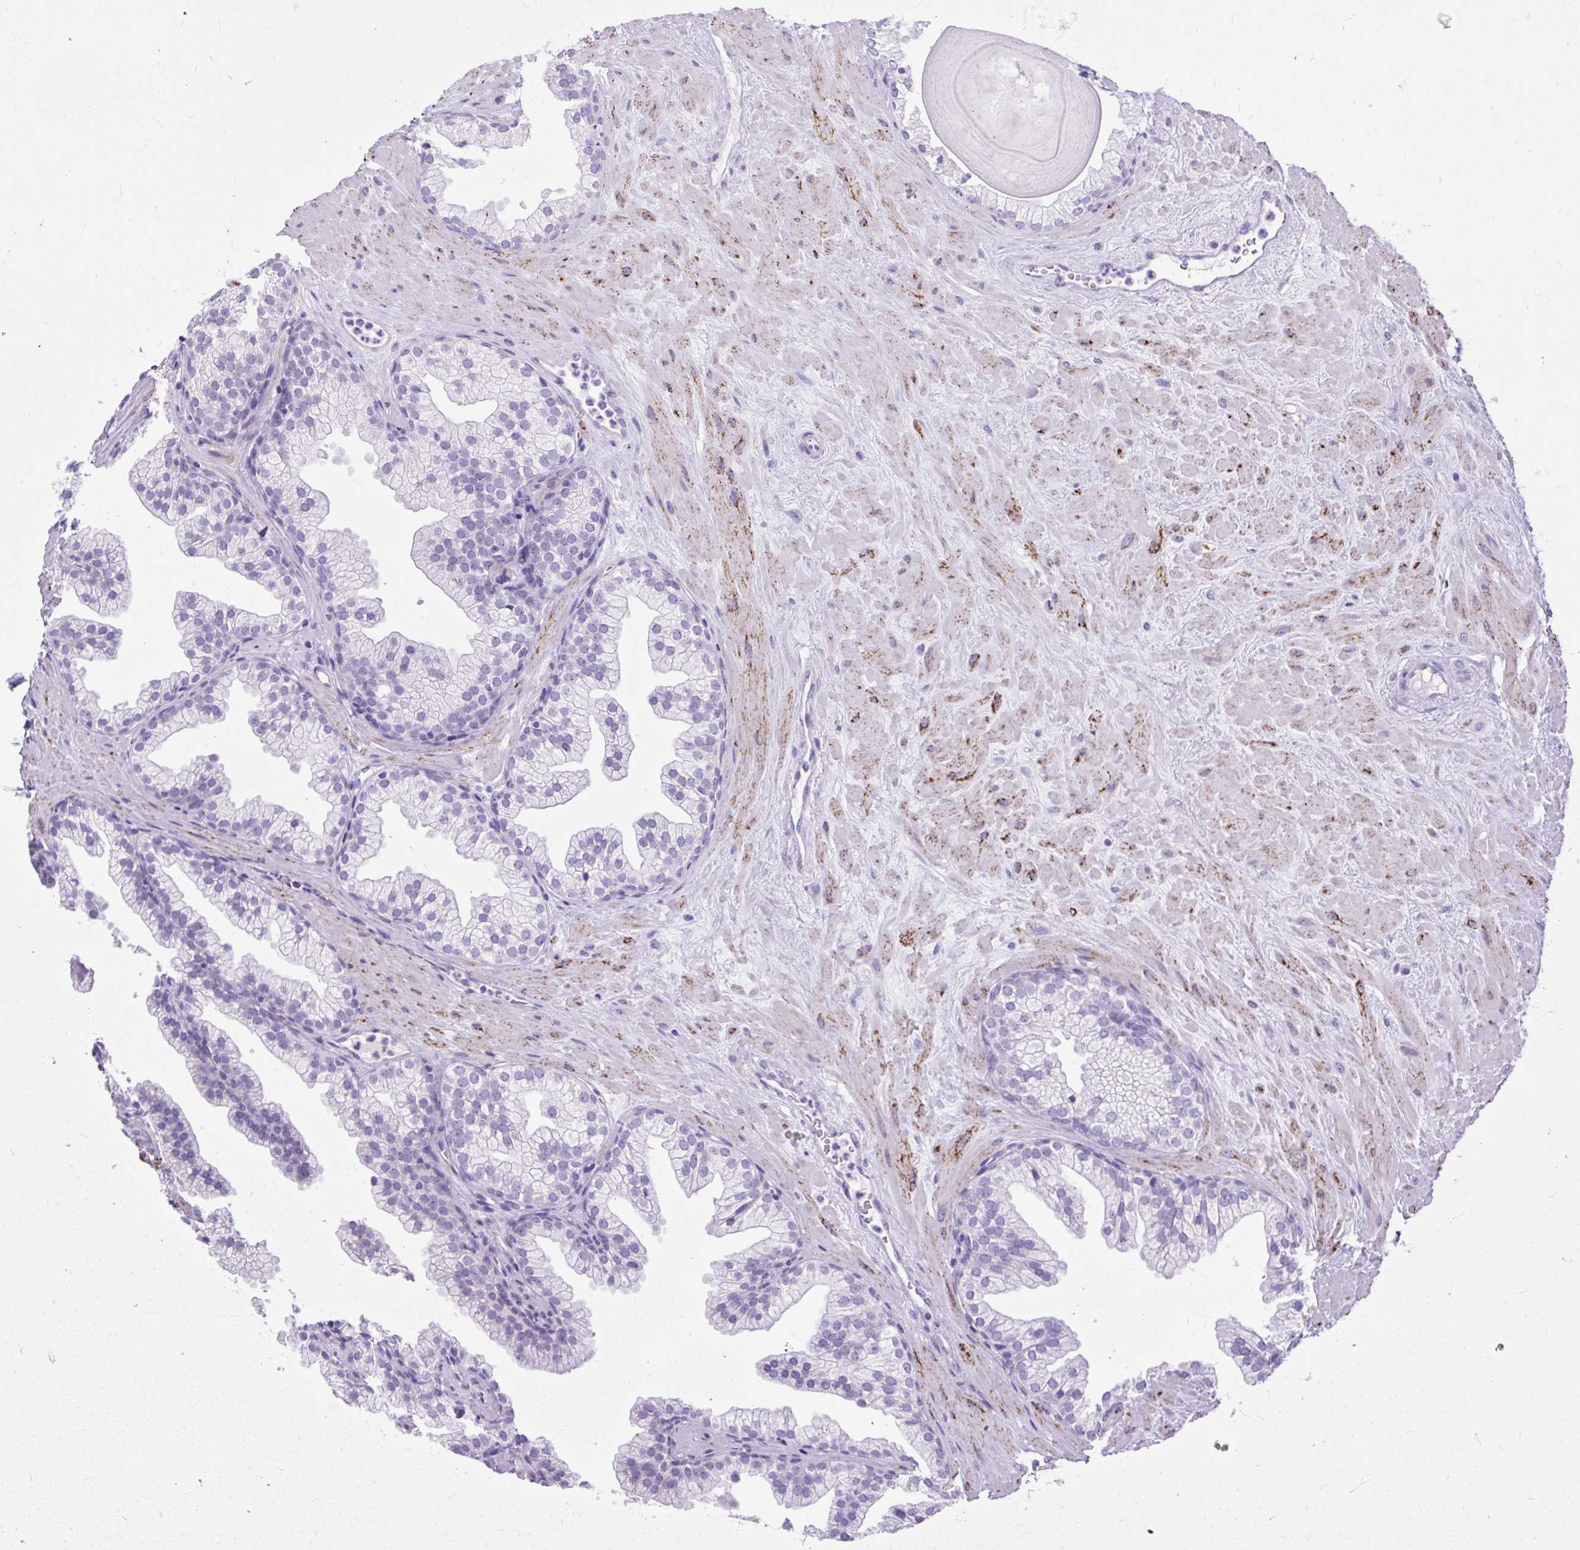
{"staining": {"intensity": "negative", "quantity": "none", "location": "none"}, "tissue": "prostate", "cell_type": "Glandular cells", "image_type": "normal", "snomed": [{"axis": "morphology", "description": "Normal tissue, NOS"}, {"axis": "topography", "description": "Prostate"}, {"axis": "topography", "description": "Peripheral nerve tissue"}], "caption": "Immunohistochemistry micrograph of benign prostate: prostate stained with DAB exhibits no significant protein expression in glandular cells. (Stains: DAB (3,3'-diaminobenzidine) immunohistochemistry (IHC) with hematoxylin counter stain, Microscopy: brightfield microscopy at high magnification).", "gene": "ZNF256", "patient": {"sex": "male", "age": 61}}